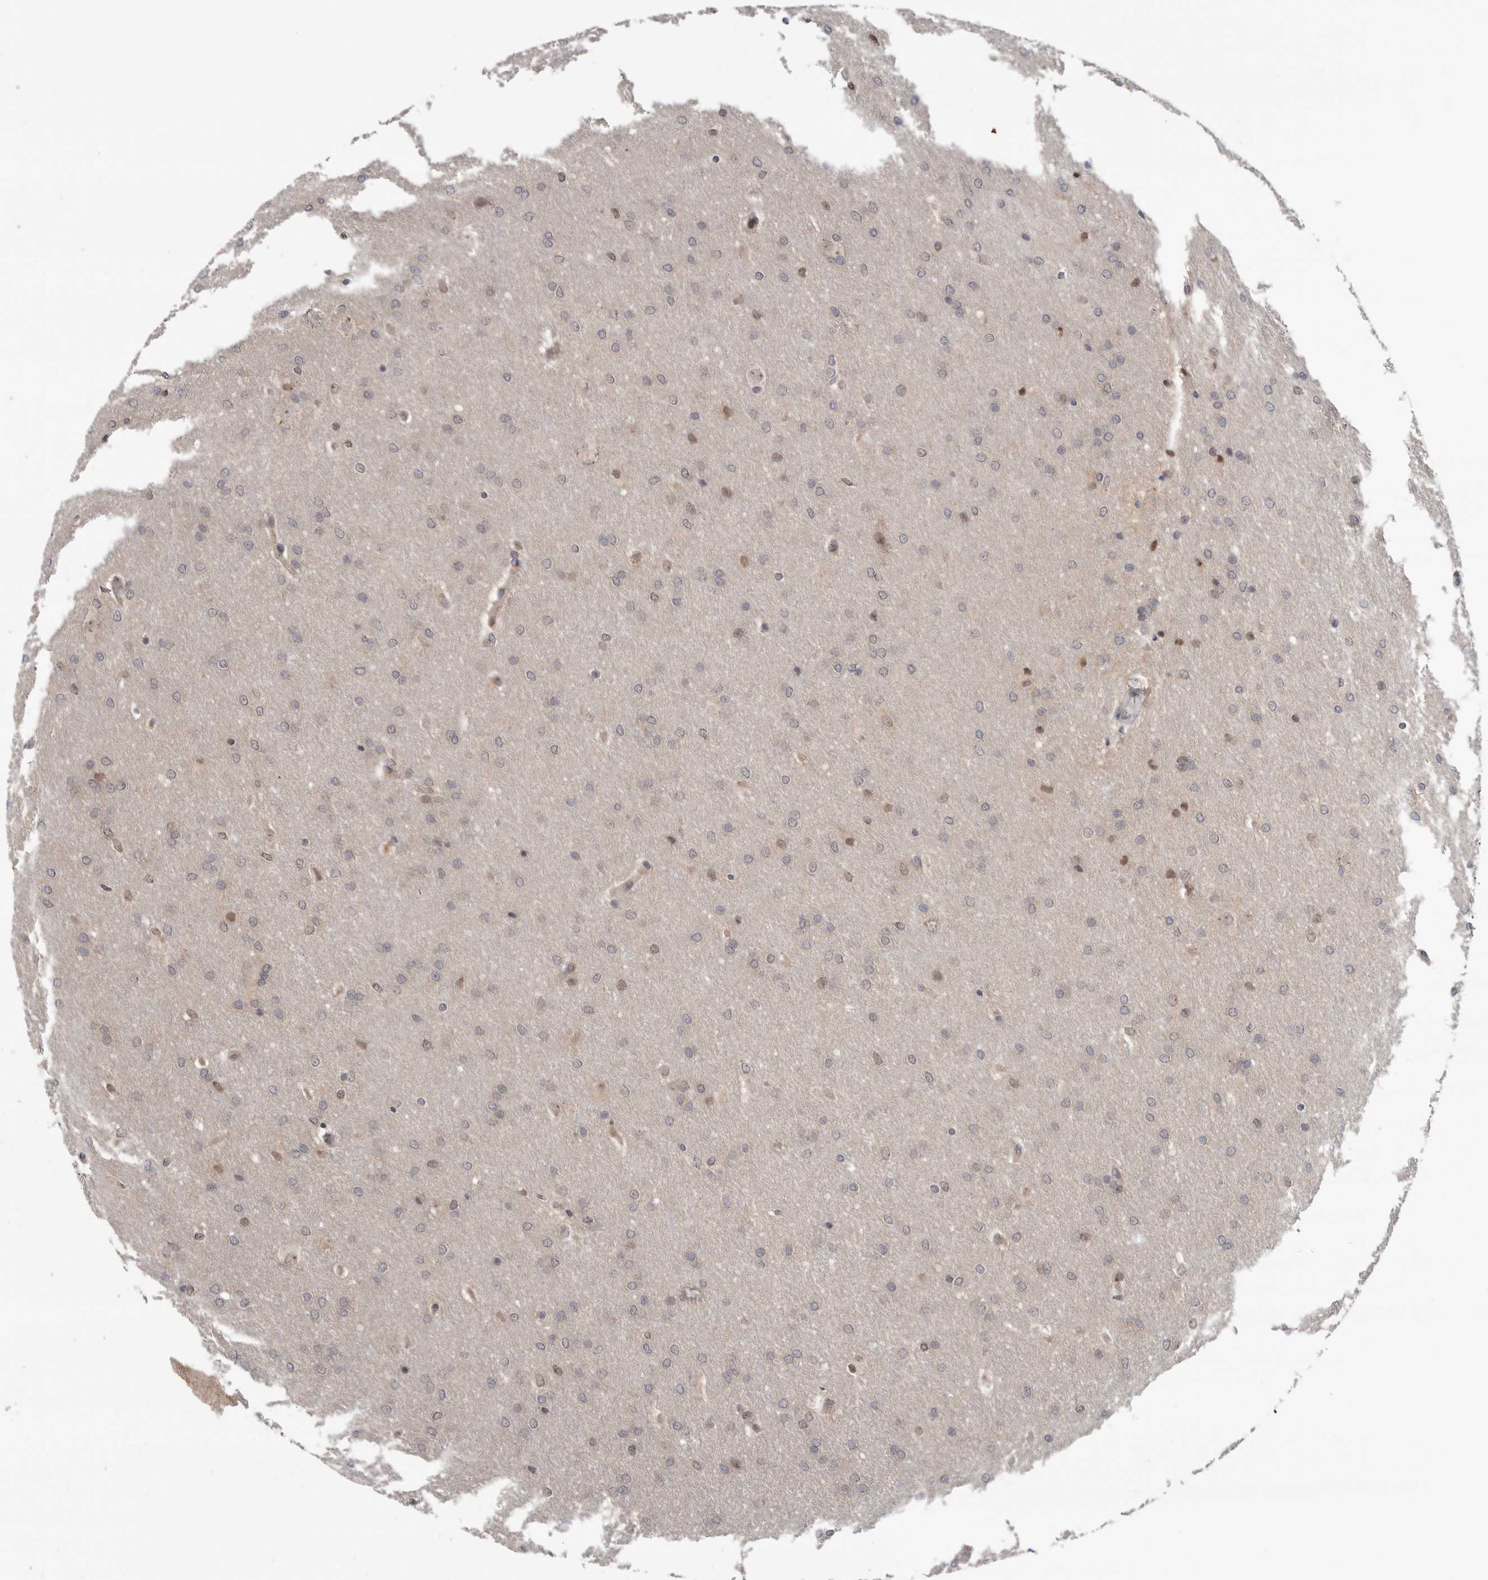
{"staining": {"intensity": "weak", "quantity": "<25%", "location": "nuclear"}, "tissue": "glioma", "cell_type": "Tumor cells", "image_type": "cancer", "snomed": [{"axis": "morphology", "description": "Glioma, malignant, Low grade"}, {"axis": "topography", "description": "Brain"}], "caption": "The immunohistochemistry micrograph has no significant positivity in tumor cells of glioma tissue.", "gene": "KLK5", "patient": {"sex": "female", "age": 37}}